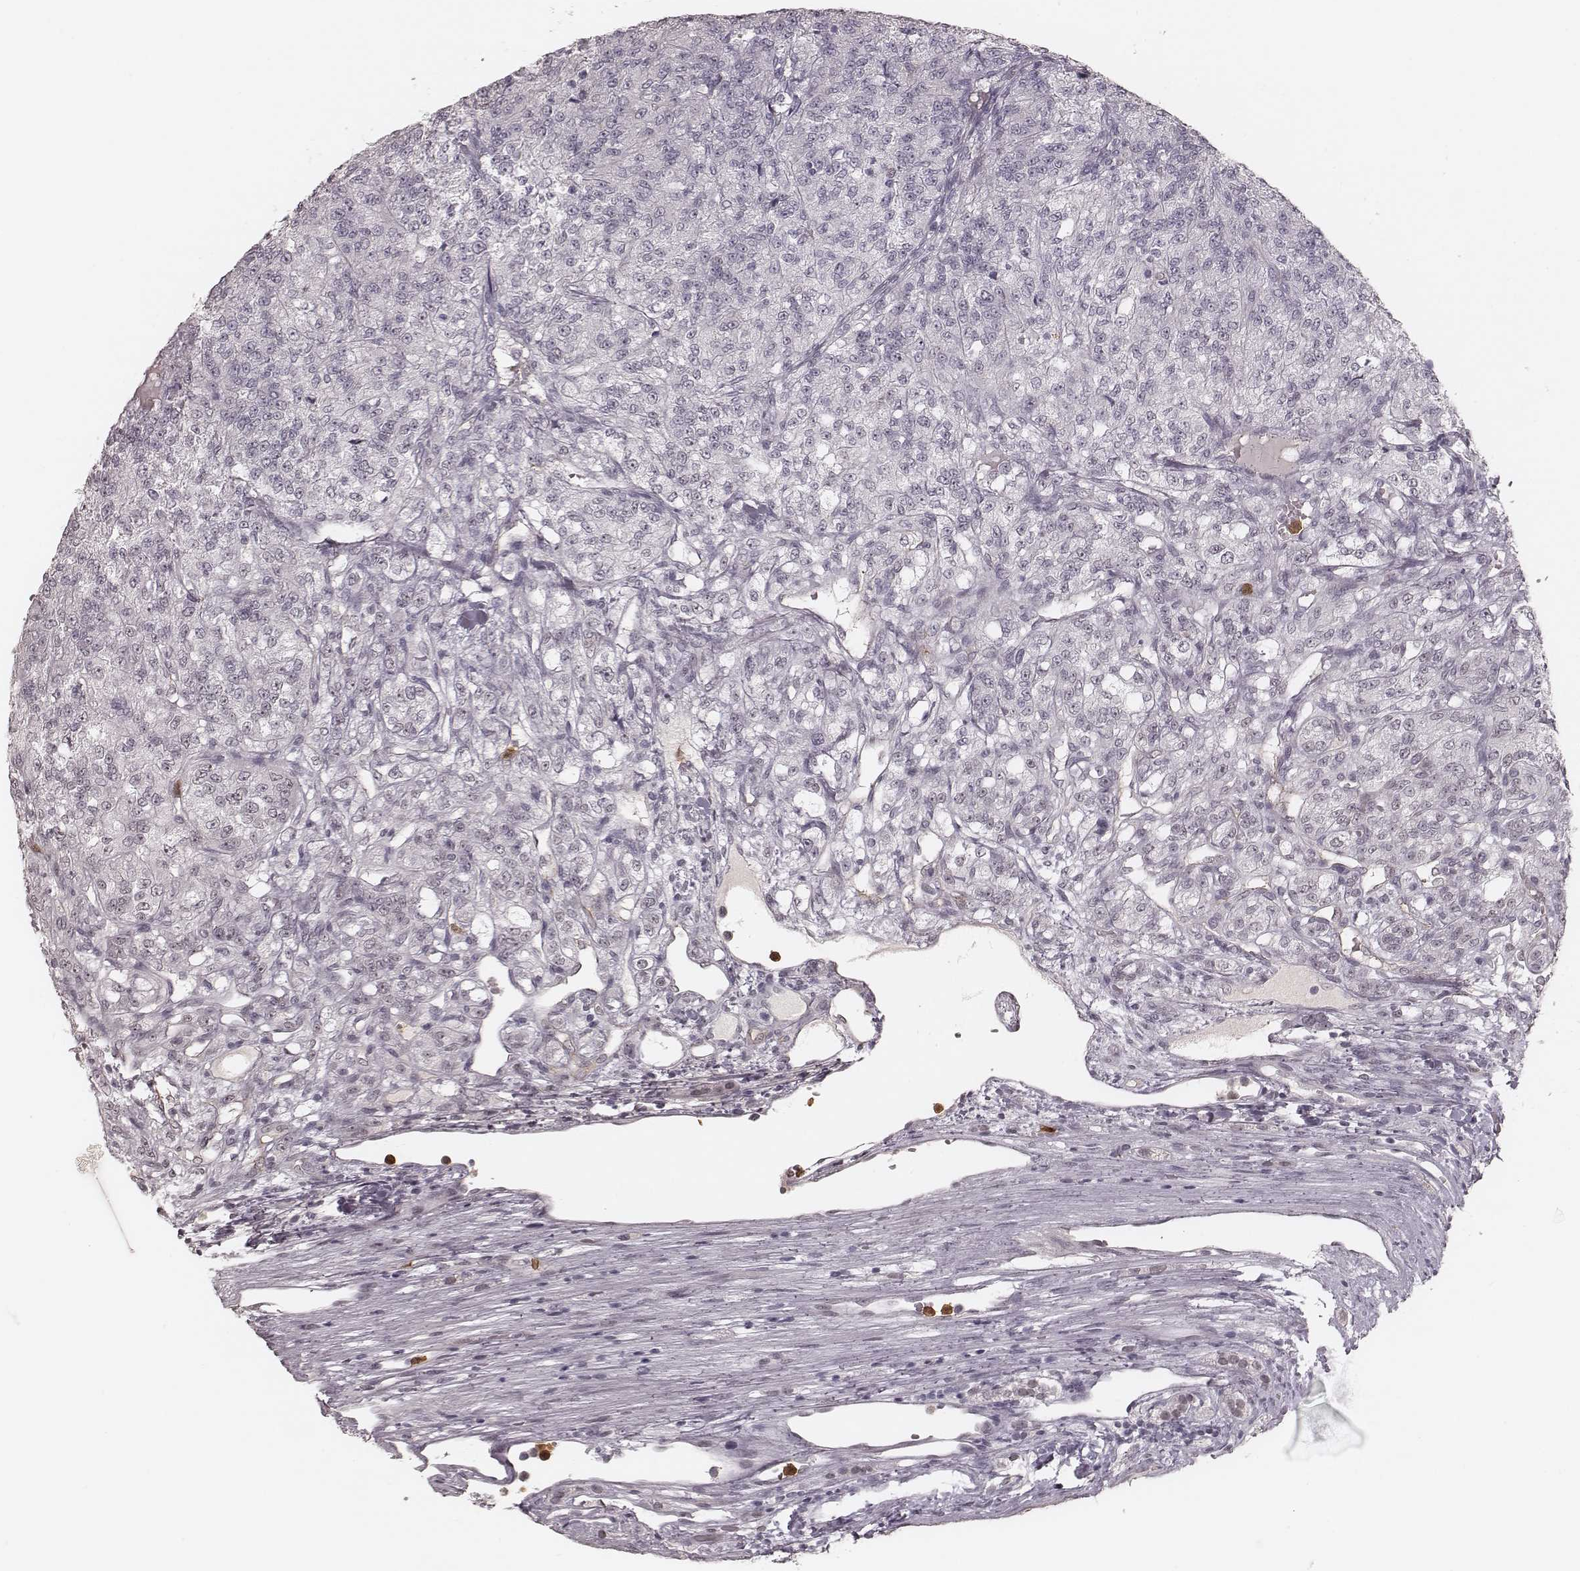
{"staining": {"intensity": "negative", "quantity": "none", "location": "none"}, "tissue": "renal cancer", "cell_type": "Tumor cells", "image_type": "cancer", "snomed": [{"axis": "morphology", "description": "Adenocarcinoma, NOS"}, {"axis": "topography", "description": "Kidney"}], "caption": "High magnification brightfield microscopy of adenocarcinoma (renal) stained with DAB (brown) and counterstained with hematoxylin (blue): tumor cells show no significant positivity.", "gene": "KITLG", "patient": {"sex": "female", "age": 63}}